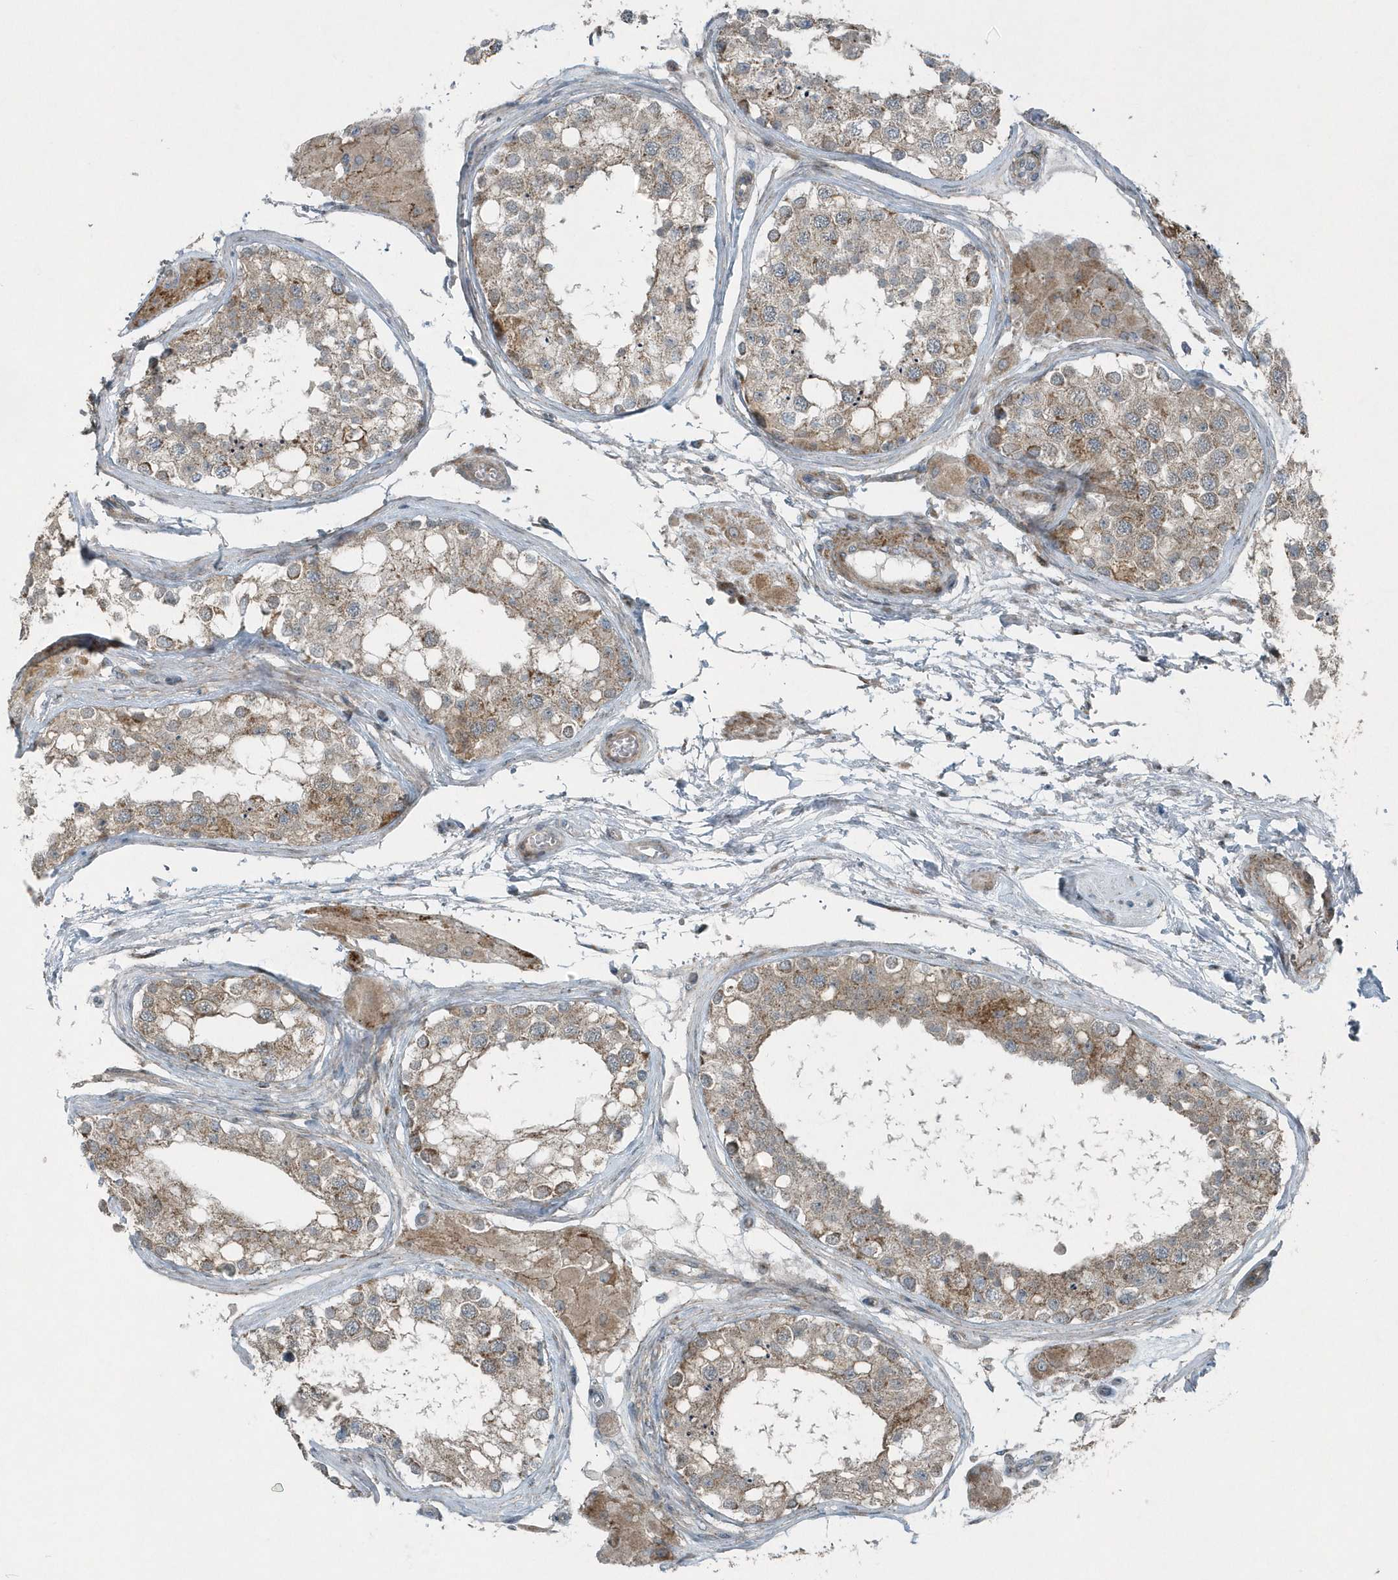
{"staining": {"intensity": "moderate", "quantity": ">75%", "location": "cytoplasmic/membranous"}, "tissue": "testis", "cell_type": "Cells in seminiferous ducts", "image_type": "normal", "snomed": [{"axis": "morphology", "description": "Normal tissue, NOS"}, {"axis": "topography", "description": "Testis"}], "caption": "Testis stained with DAB IHC demonstrates medium levels of moderate cytoplasmic/membranous staining in about >75% of cells in seminiferous ducts.", "gene": "GCC2", "patient": {"sex": "male", "age": 68}}